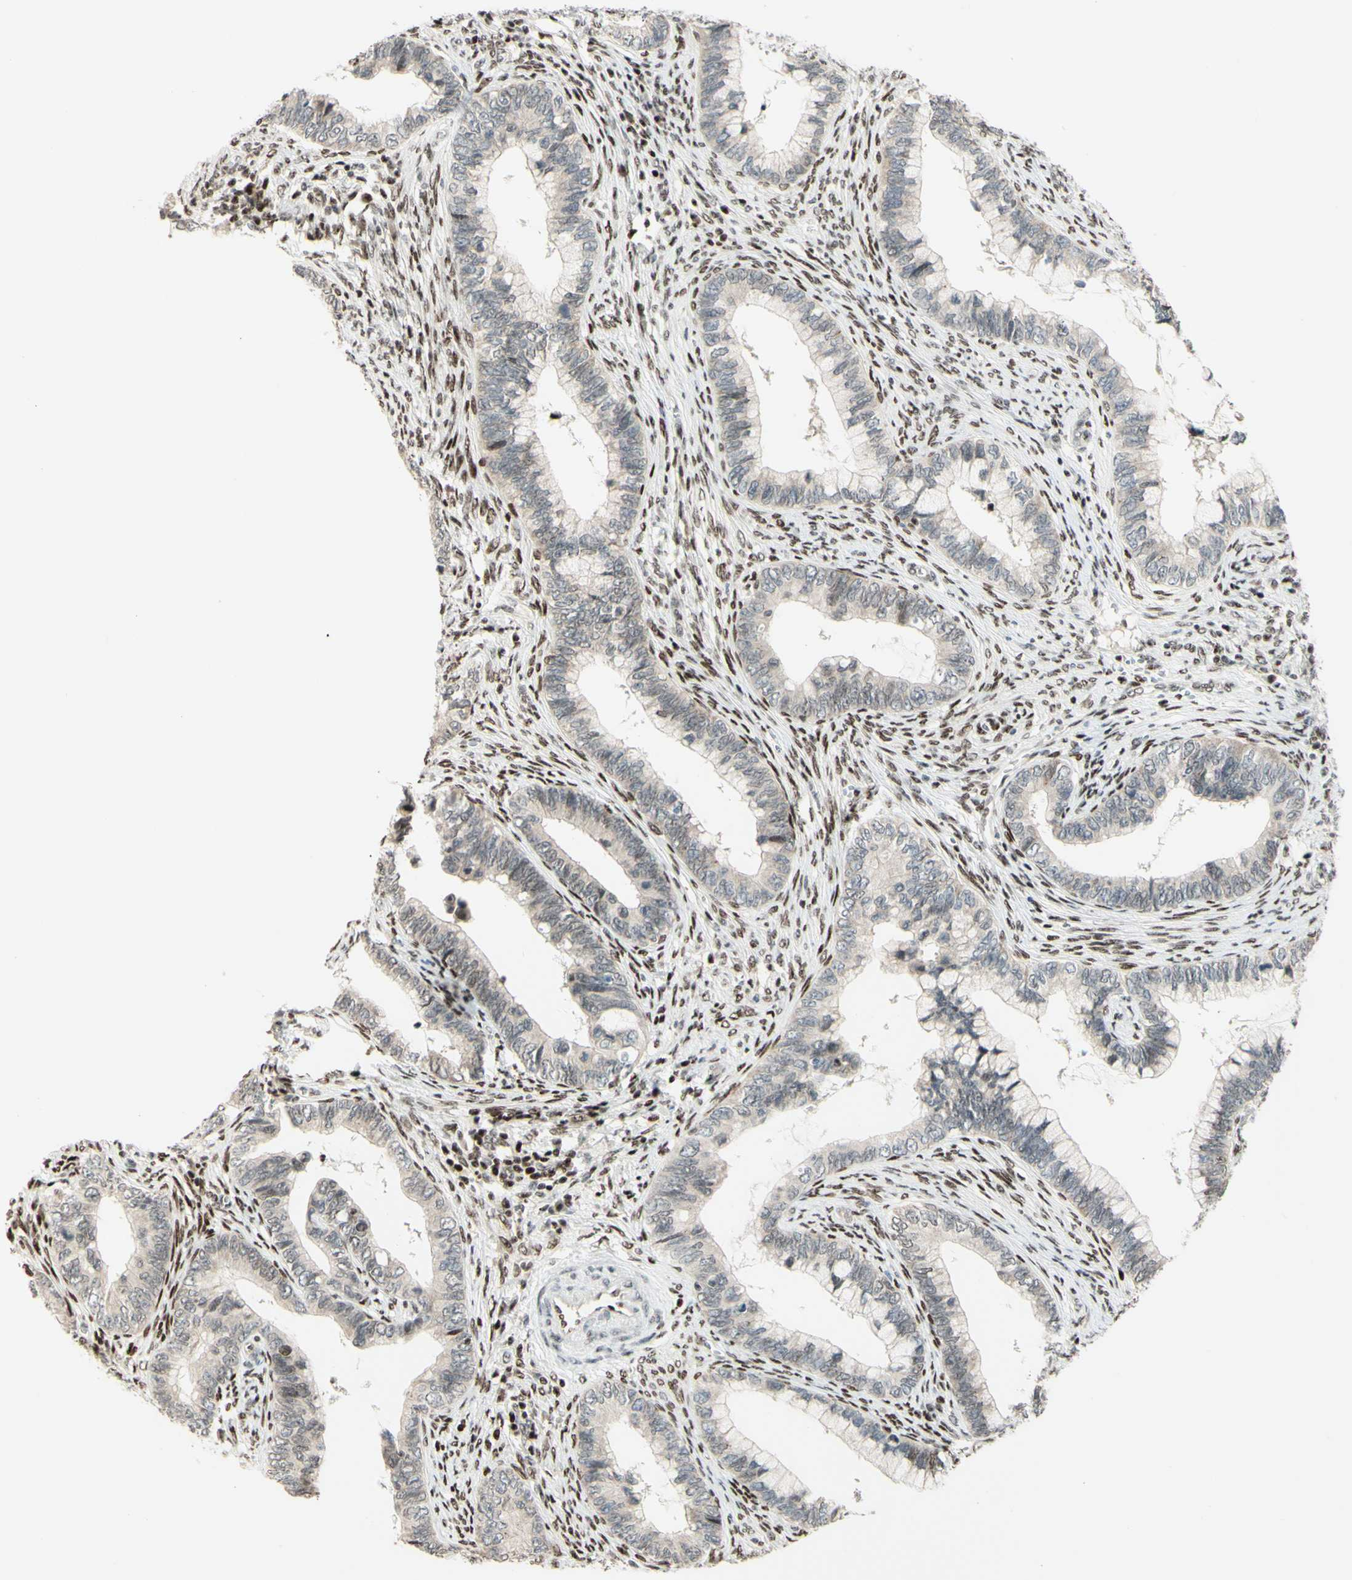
{"staining": {"intensity": "negative", "quantity": "none", "location": "none"}, "tissue": "cervical cancer", "cell_type": "Tumor cells", "image_type": "cancer", "snomed": [{"axis": "morphology", "description": "Adenocarcinoma, NOS"}, {"axis": "topography", "description": "Cervix"}], "caption": "A histopathology image of human cervical adenocarcinoma is negative for staining in tumor cells.", "gene": "CDKL5", "patient": {"sex": "female", "age": 44}}